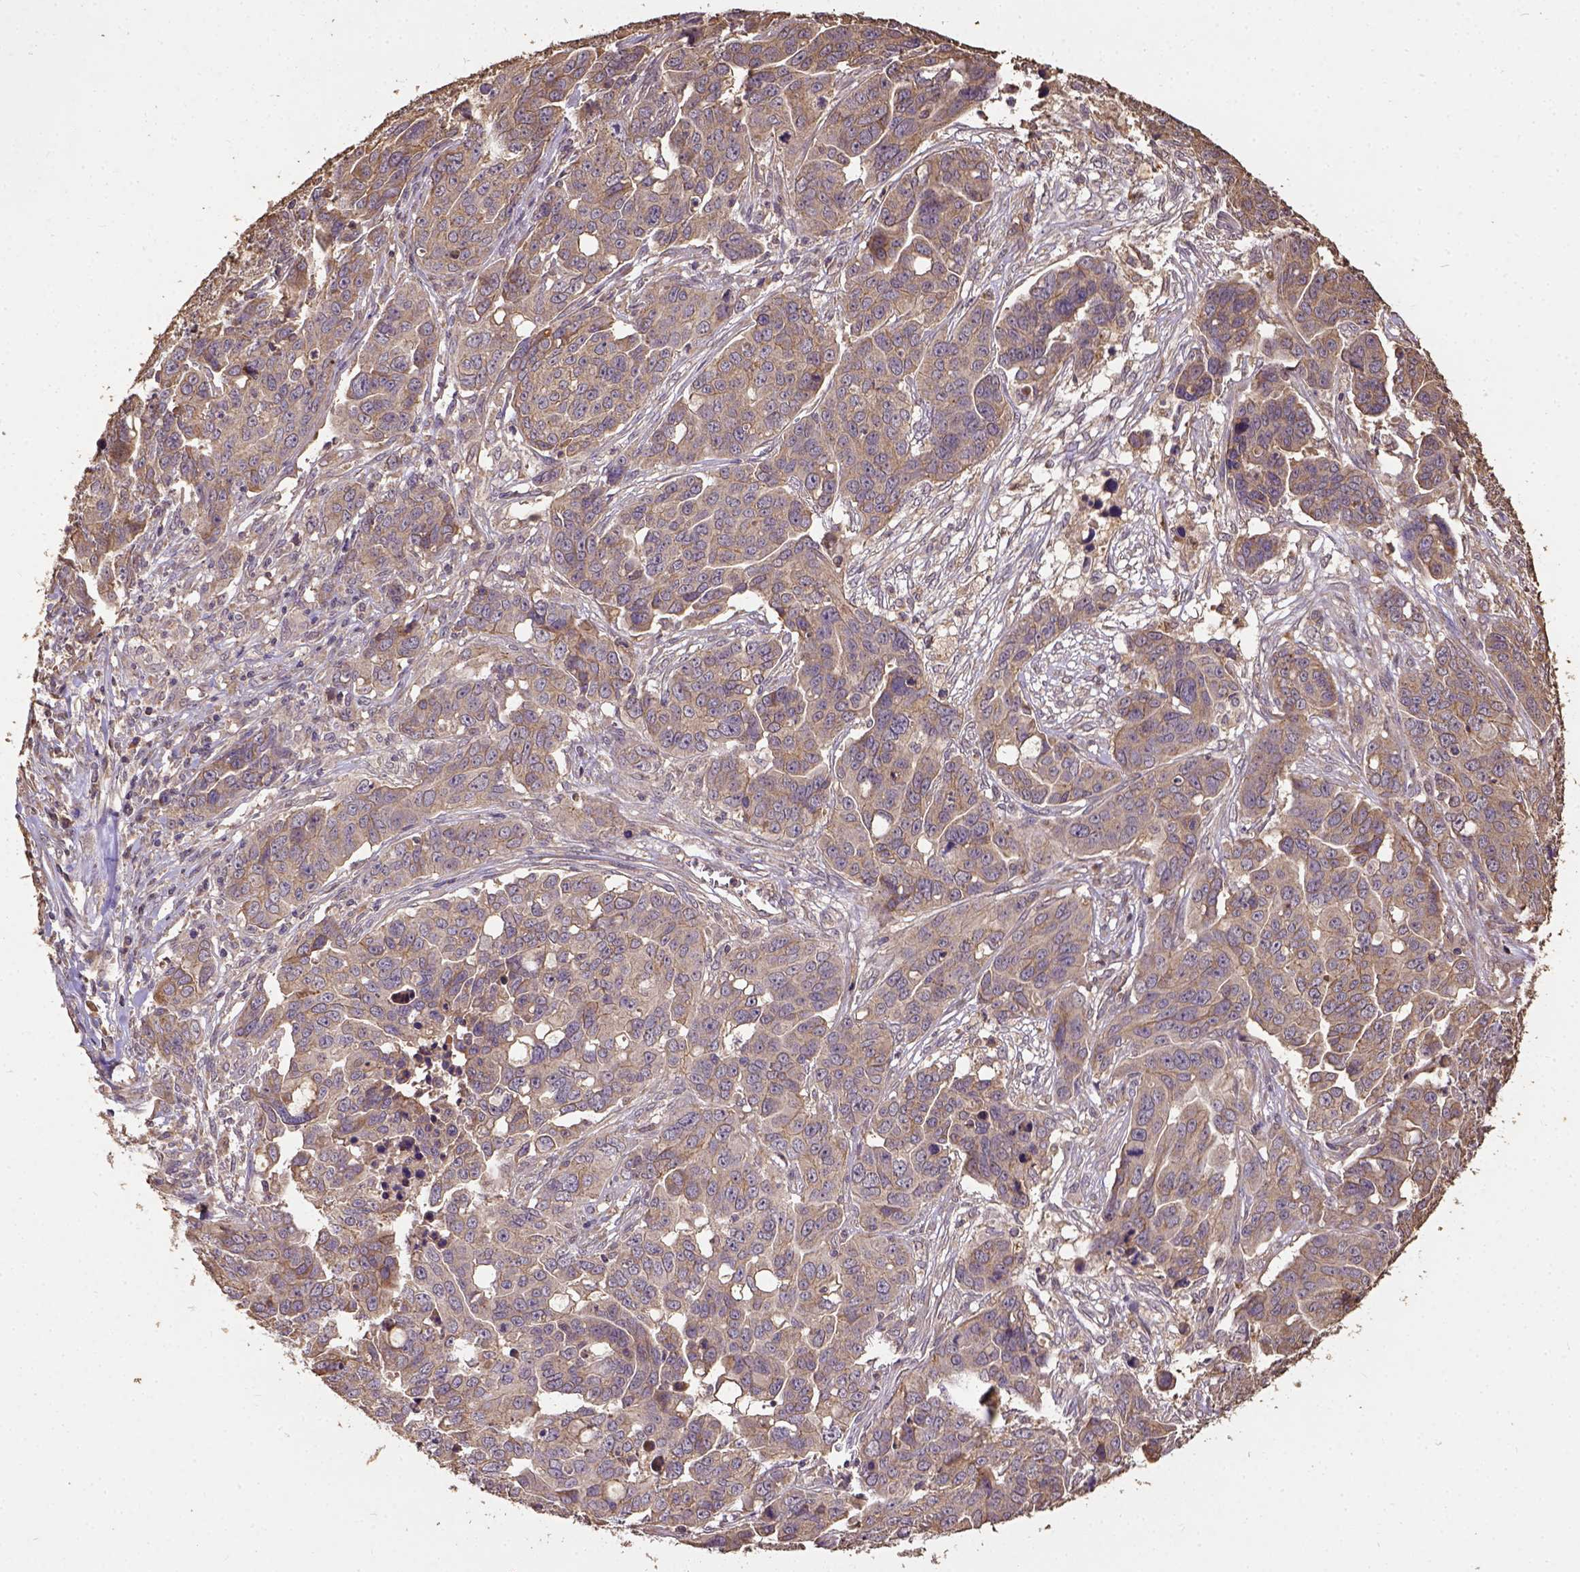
{"staining": {"intensity": "weak", "quantity": ">75%", "location": "cytoplasmic/membranous"}, "tissue": "ovarian cancer", "cell_type": "Tumor cells", "image_type": "cancer", "snomed": [{"axis": "morphology", "description": "Carcinoma, endometroid"}, {"axis": "topography", "description": "Ovary"}], "caption": "Ovarian endometroid carcinoma stained with a protein marker exhibits weak staining in tumor cells.", "gene": "ATP1B3", "patient": {"sex": "female", "age": 78}}